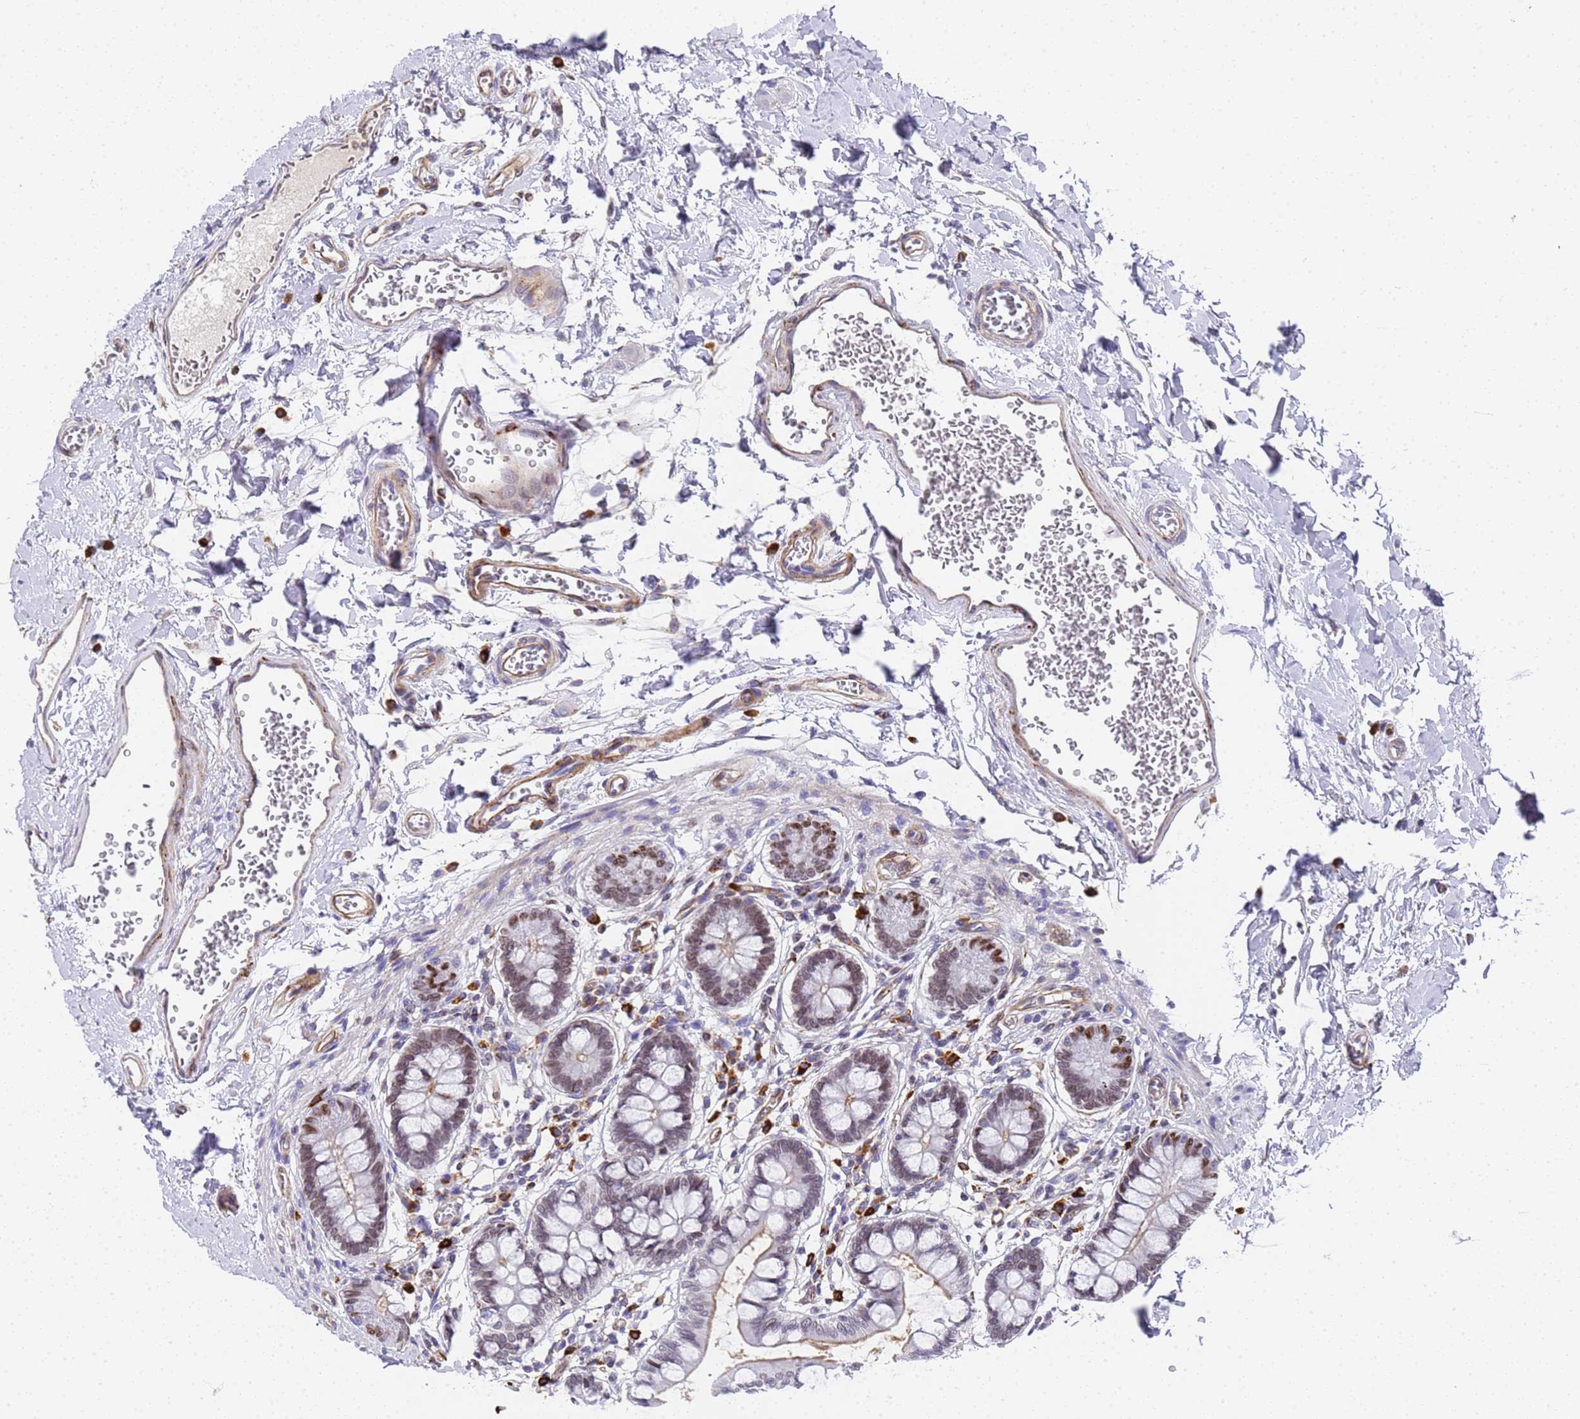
{"staining": {"intensity": "strong", "quantity": "25%-75%", "location": "cytoplasmic/membranous"}, "tissue": "small intestine", "cell_type": "Glandular cells", "image_type": "normal", "snomed": [{"axis": "morphology", "description": "Normal tissue, NOS"}, {"axis": "topography", "description": "Small intestine"}], "caption": "A high amount of strong cytoplasmic/membranous expression is seen in approximately 25%-75% of glandular cells in normal small intestine.", "gene": "IGFBP7", "patient": {"sex": "male", "age": 52}}